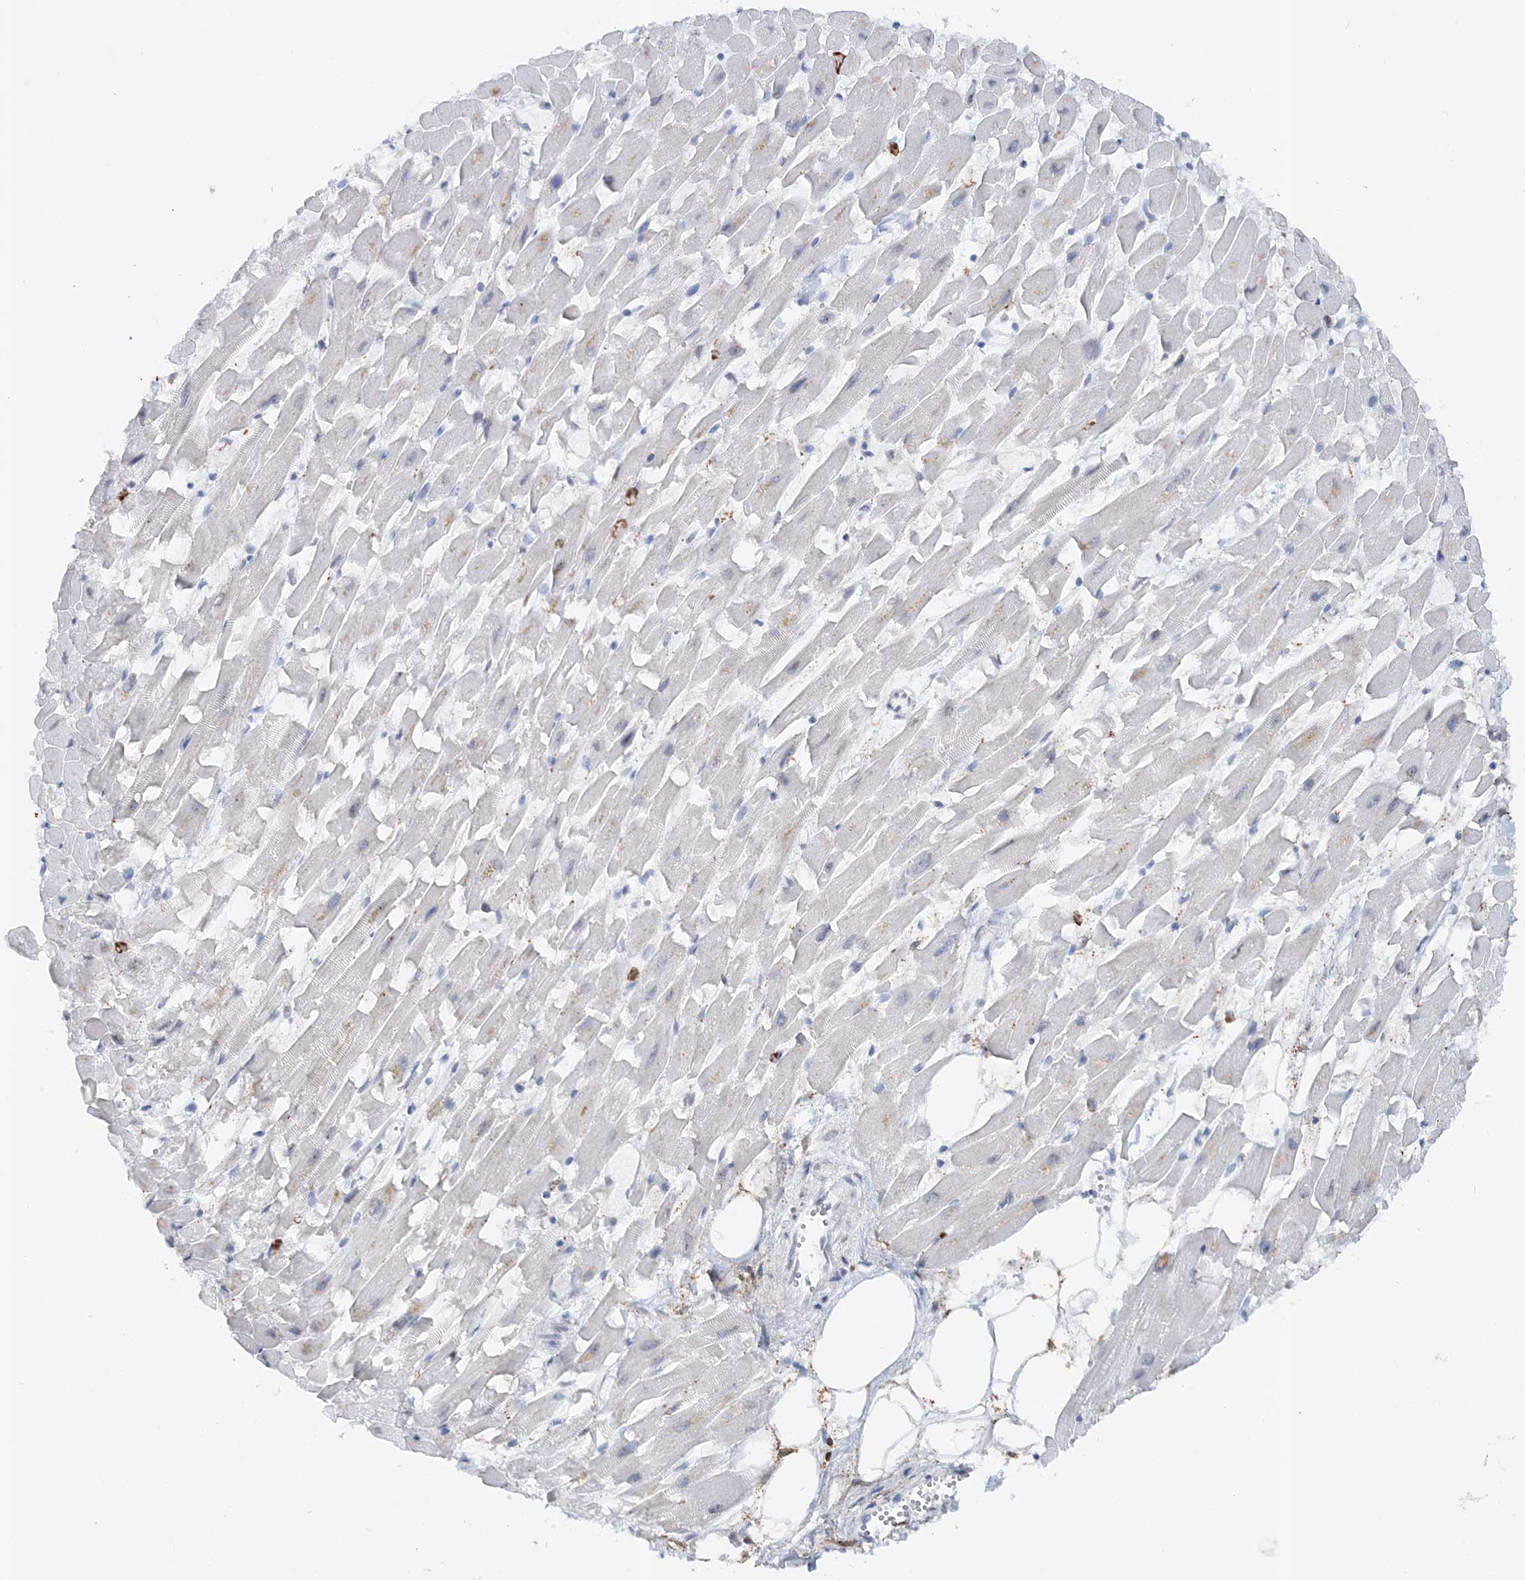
{"staining": {"intensity": "negative", "quantity": "none", "location": "none"}, "tissue": "heart muscle", "cell_type": "Cardiomyocytes", "image_type": "normal", "snomed": [{"axis": "morphology", "description": "Normal tissue, NOS"}, {"axis": "topography", "description": "Heart"}], "caption": "High power microscopy image of an immunohistochemistry photomicrograph of unremarkable heart muscle, revealing no significant expression in cardiomyocytes.", "gene": "ASCL4", "patient": {"sex": "female", "age": 64}}